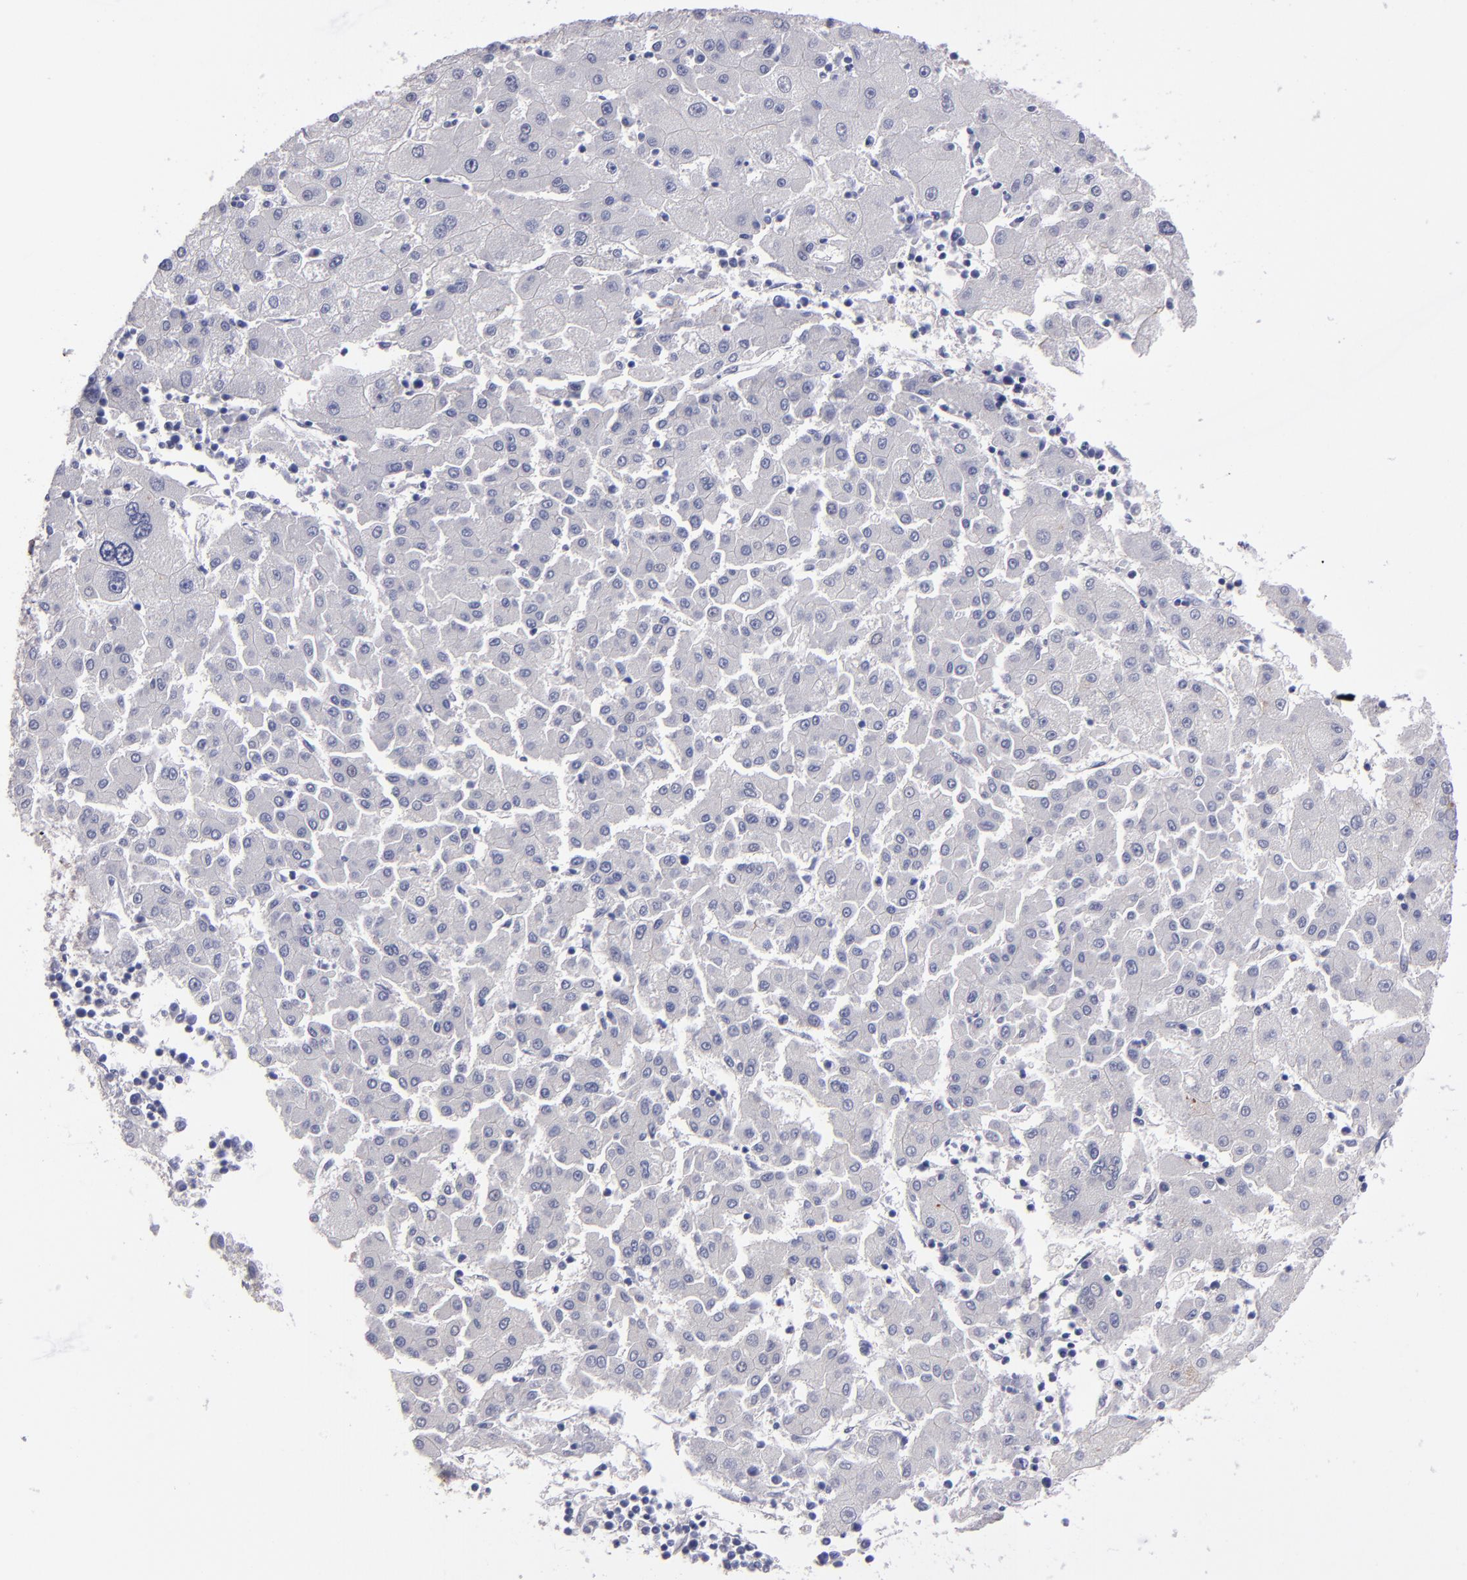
{"staining": {"intensity": "negative", "quantity": "none", "location": "none"}, "tissue": "liver cancer", "cell_type": "Tumor cells", "image_type": "cancer", "snomed": [{"axis": "morphology", "description": "Carcinoma, Hepatocellular, NOS"}, {"axis": "topography", "description": "Liver"}], "caption": "This is a photomicrograph of IHC staining of hepatocellular carcinoma (liver), which shows no staining in tumor cells.", "gene": "CDH3", "patient": {"sex": "male", "age": 72}}